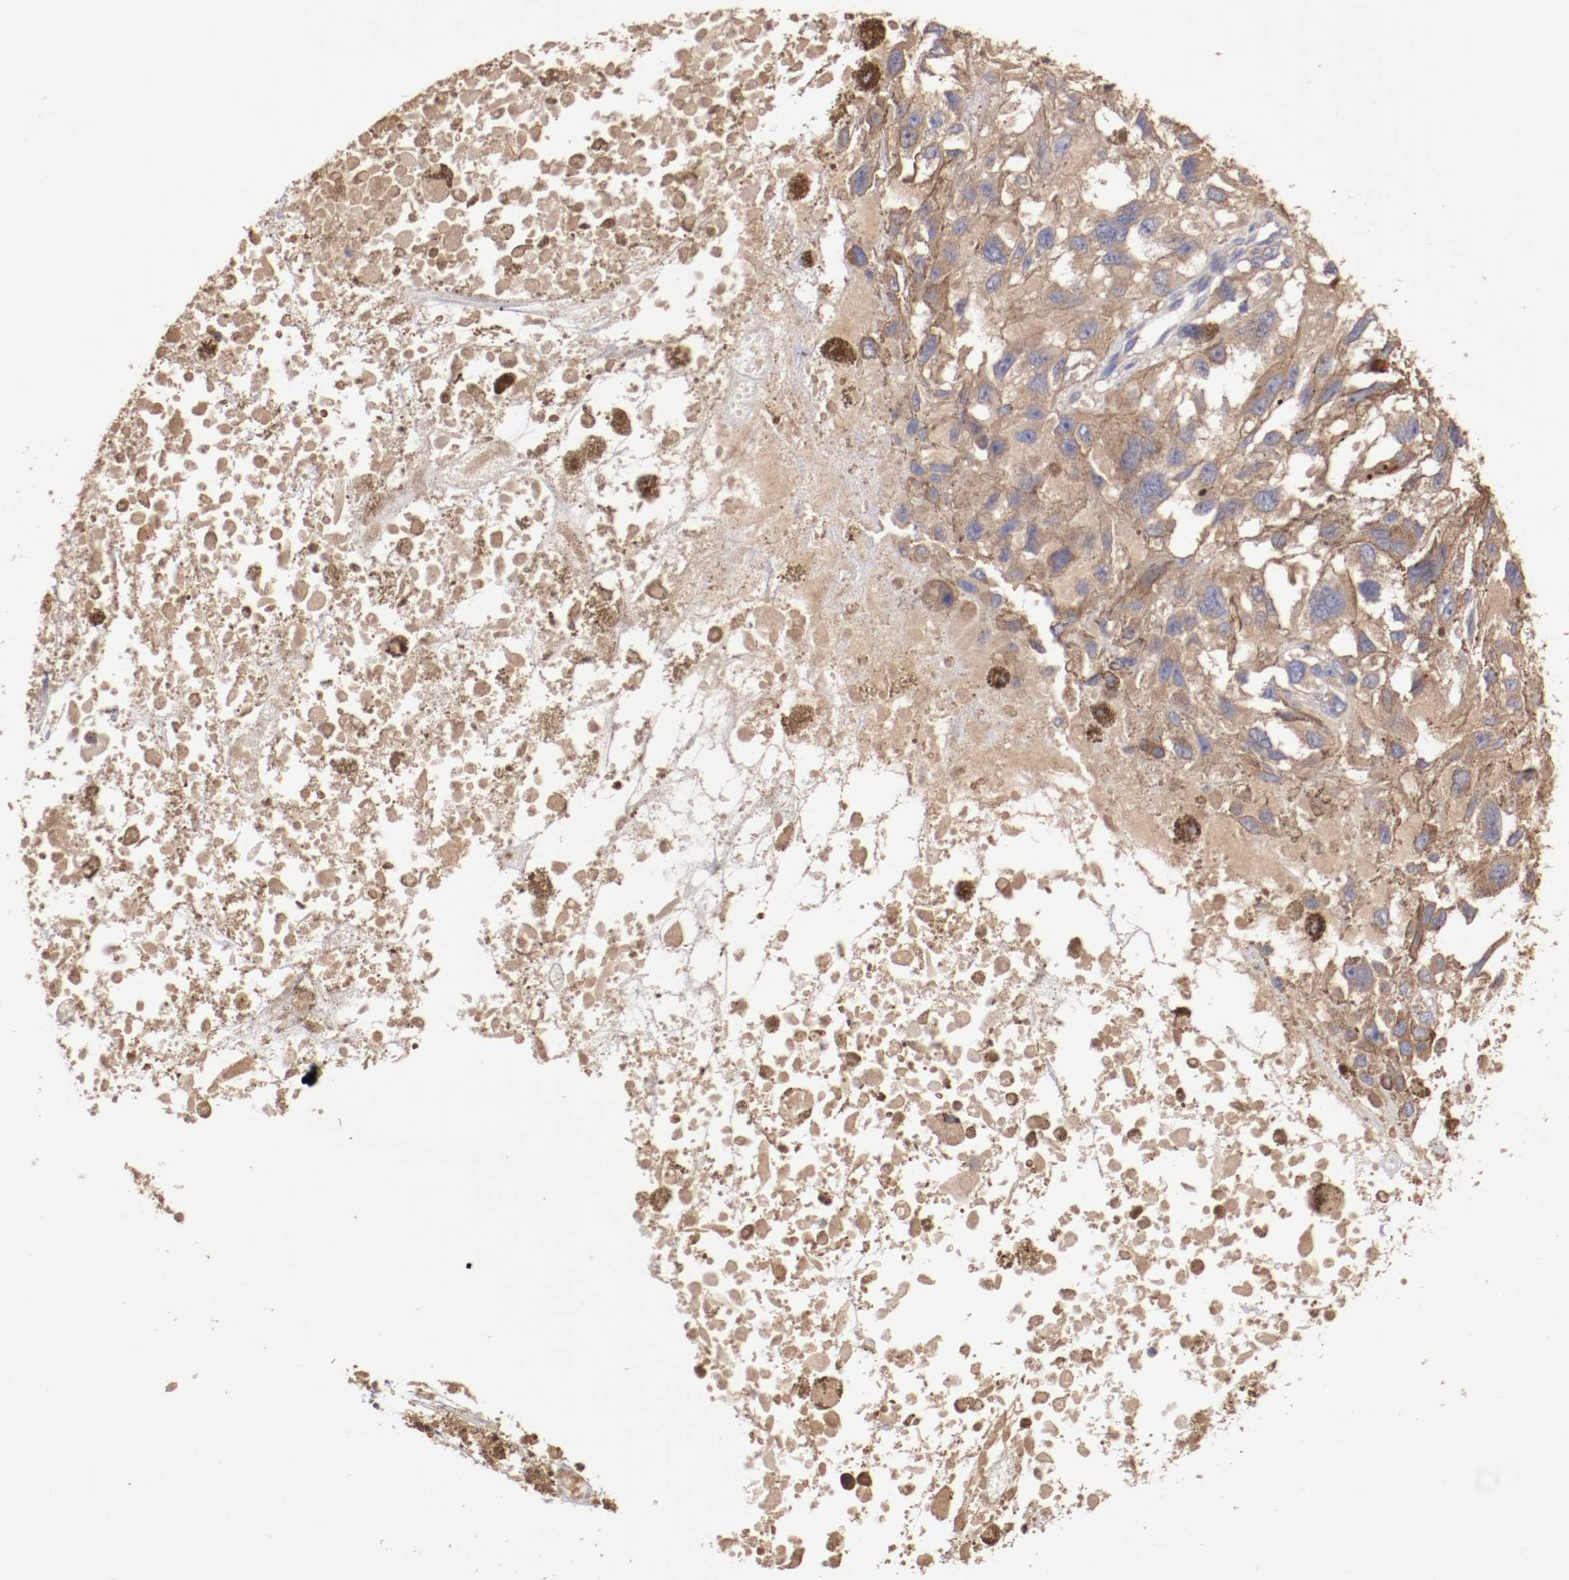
{"staining": {"intensity": "weak", "quantity": ">75%", "location": "cytoplasmic/membranous"}, "tissue": "melanoma", "cell_type": "Tumor cells", "image_type": "cancer", "snomed": [{"axis": "morphology", "description": "Malignant melanoma, Metastatic site"}, {"axis": "topography", "description": "Lymph node"}], "caption": "Brown immunohistochemical staining in human melanoma demonstrates weak cytoplasmic/membranous positivity in approximately >75% of tumor cells.", "gene": "NFKBIE", "patient": {"sex": "male", "age": 59}}